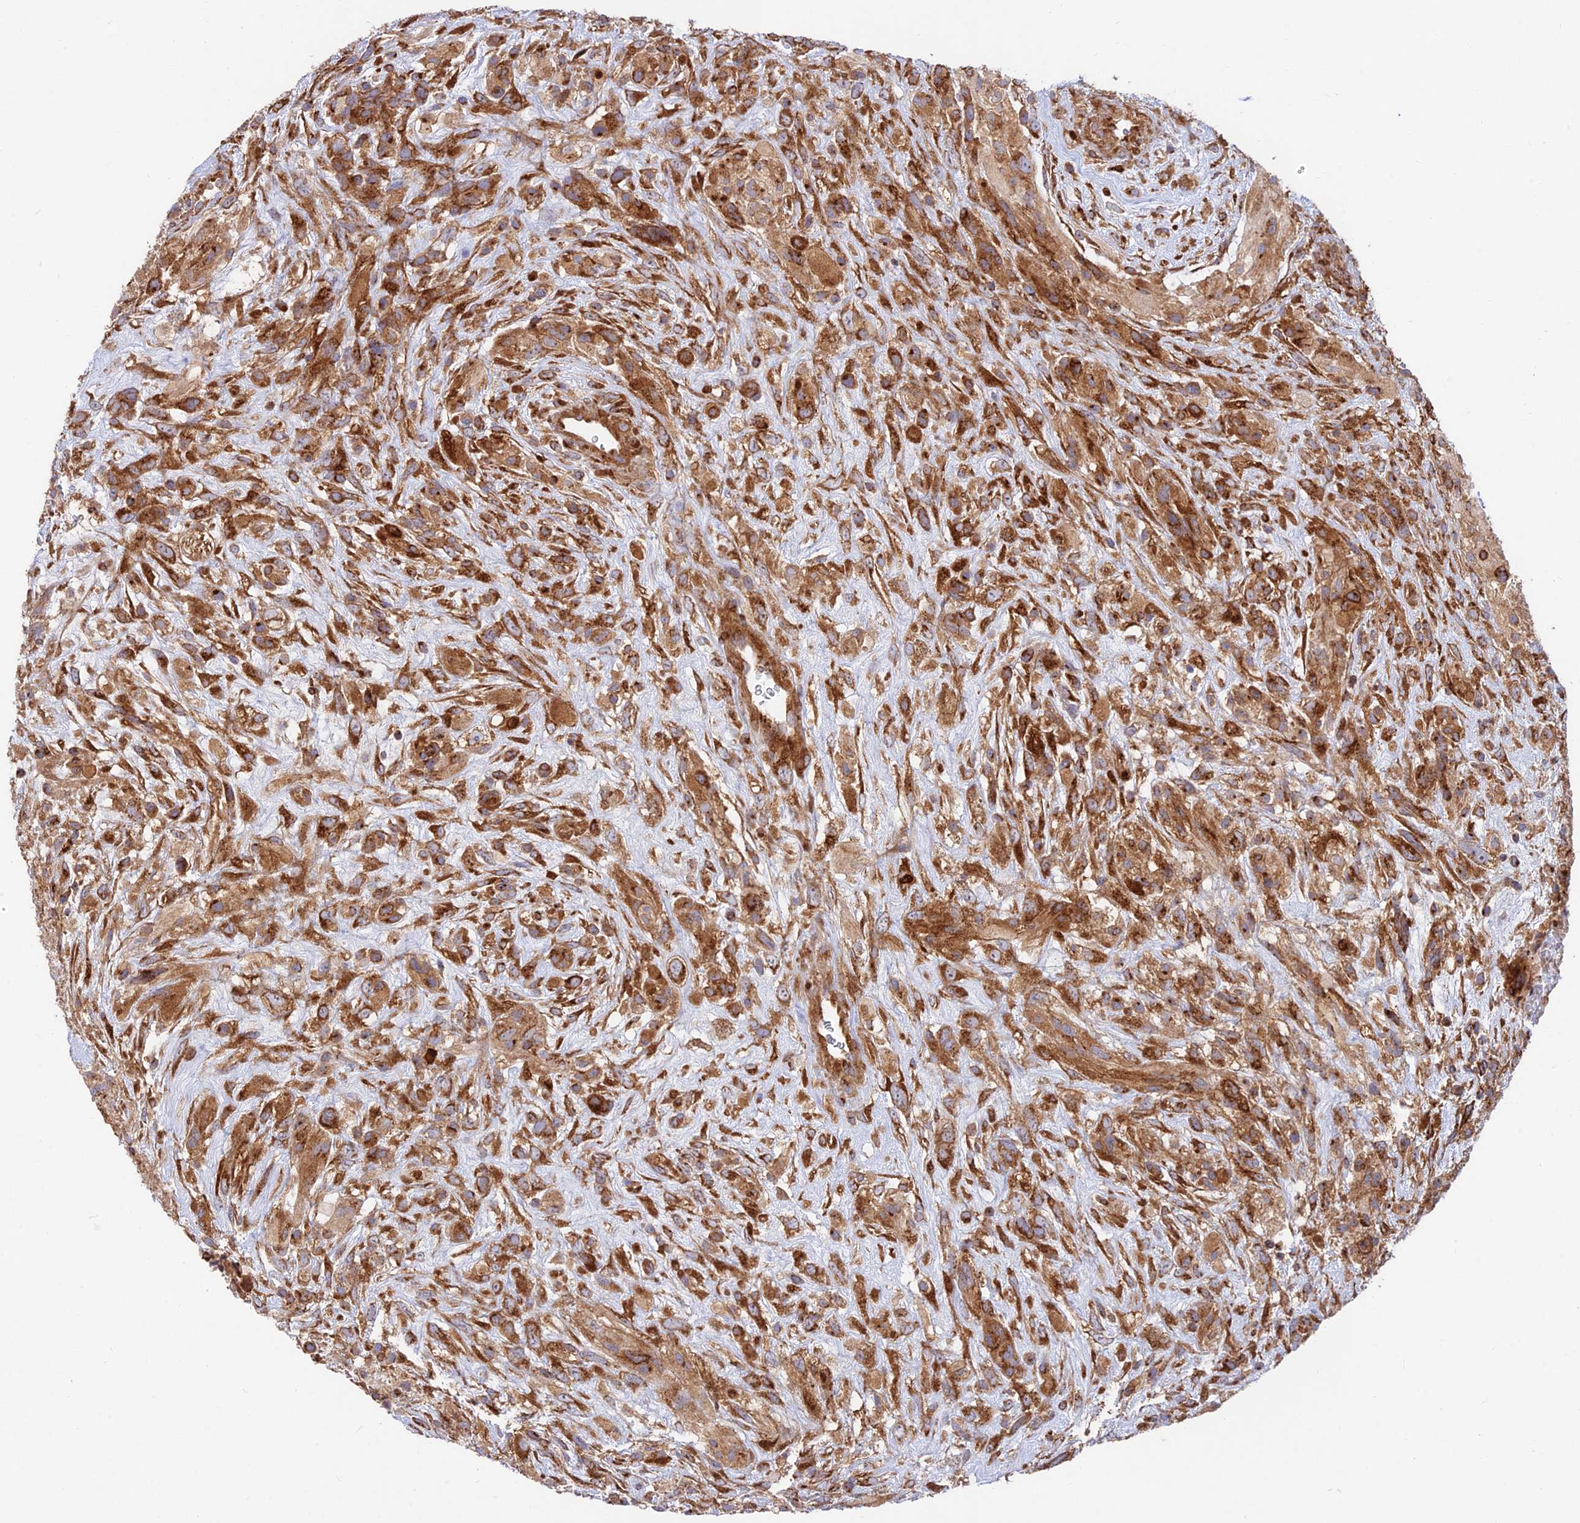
{"staining": {"intensity": "strong", "quantity": ">75%", "location": "cytoplasmic/membranous"}, "tissue": "glioma", "cell_type": "Tumor cells", "image_type": "cancer", "snomed": [{"axis": "morphology", "description": "Glioma, malignant, High grade"}, {"axis": "topography", "description": "Brain"}], "caption": "A high-resolution micrograph shows immunohistochemistry staining of malignant glioma (high-grade), which displays strong cytoplasmic/membranous positivity in approximately >75% of tumor cells.", "gene": "GOLGA3", "patient": {"sex": "male", "age": 61}}